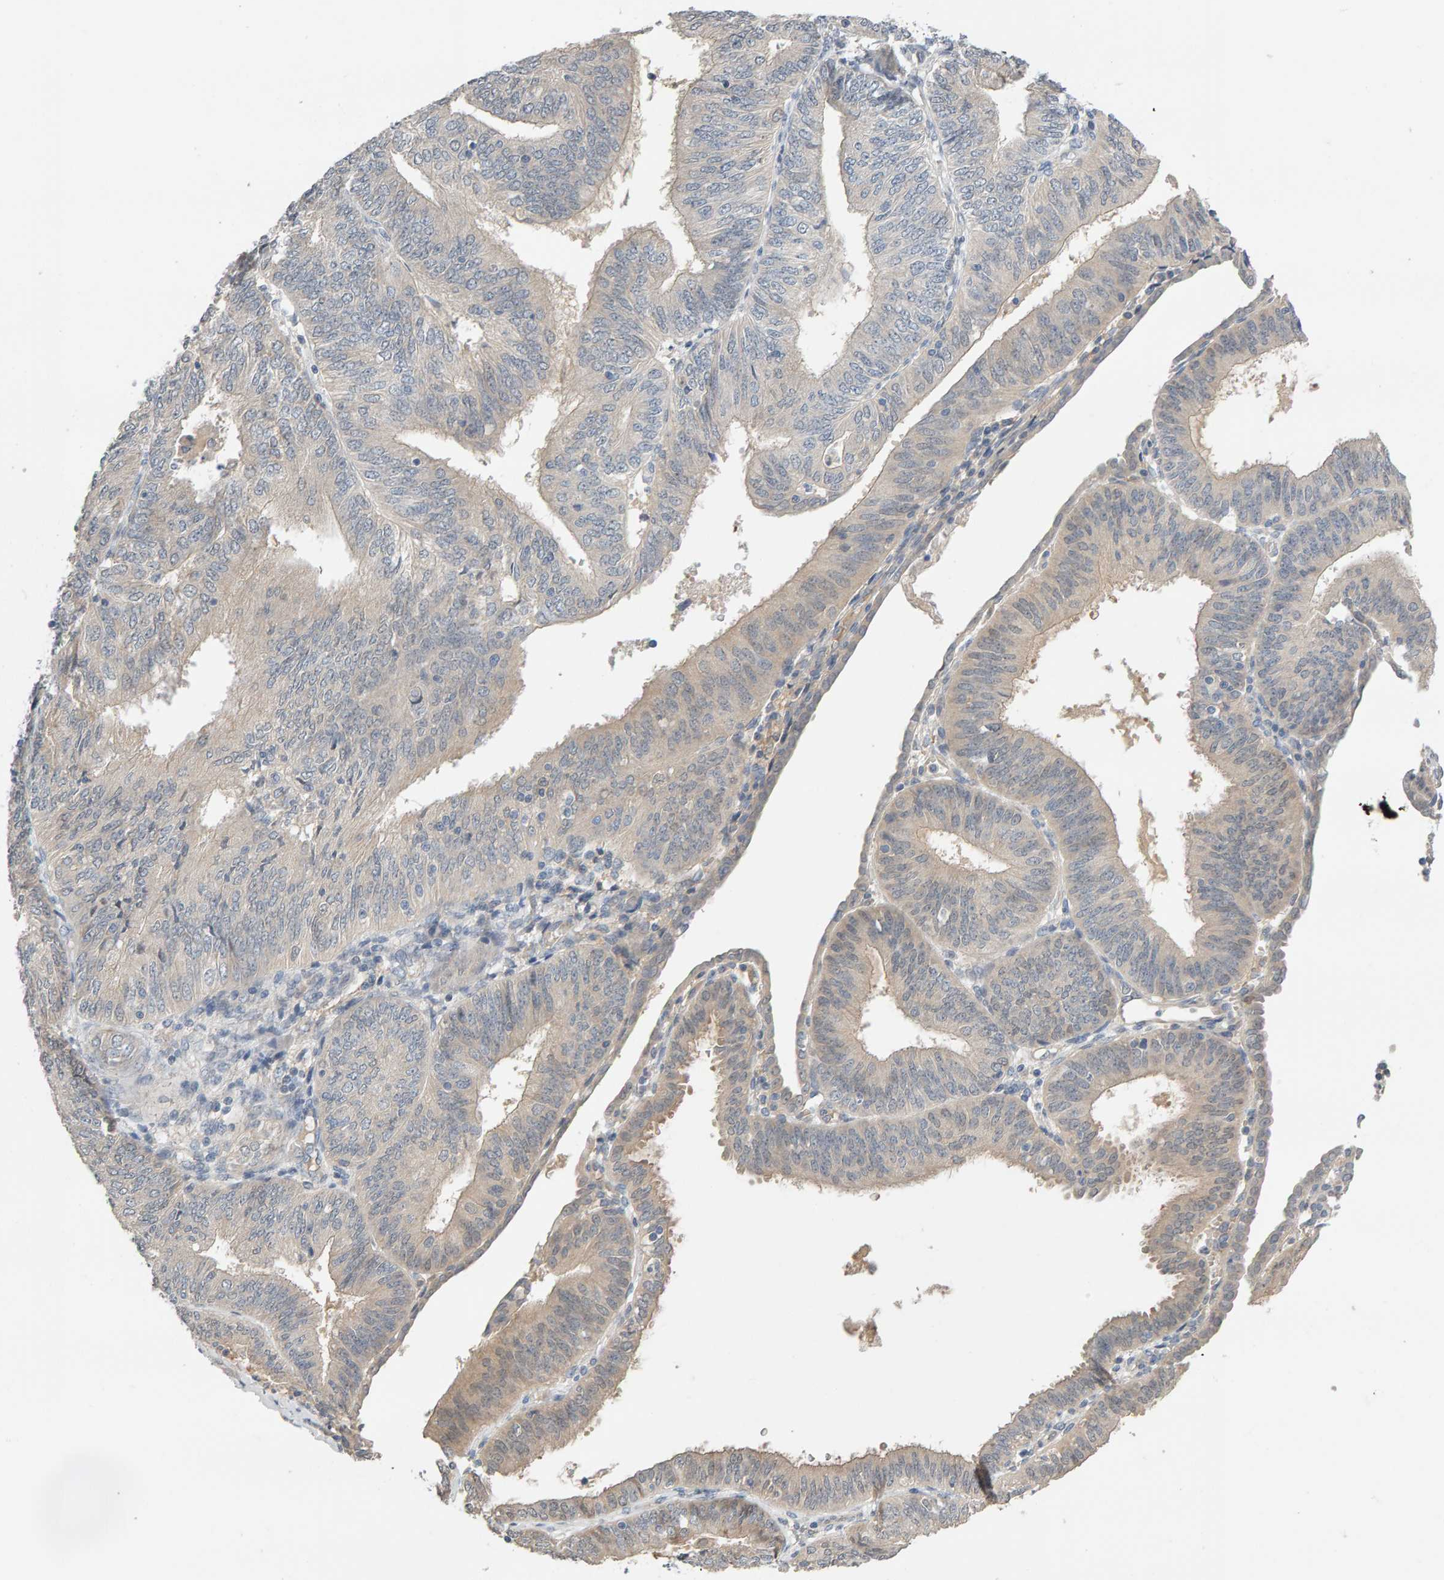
{"staining": {"intensity": "weak", "quantity": "<25%", "location": "cytoplasmic/membranous"}, "tissue": "endometrial cancer", "cell_type": "Tumor cells", "image_type": "cancer", "snomed": [{"axis": "morphology", "description": "Adenocarcinoma, NOS"}, {"axis": "topography", "description": "Endometrium"}], "caption": "Human adenocarcinoma (endometrial) stained for a protein using immunohistochemistry exhibits no staining in tumor cells.", "gene": "GFUS", "patient": {"sex": "female", "age": 58}}